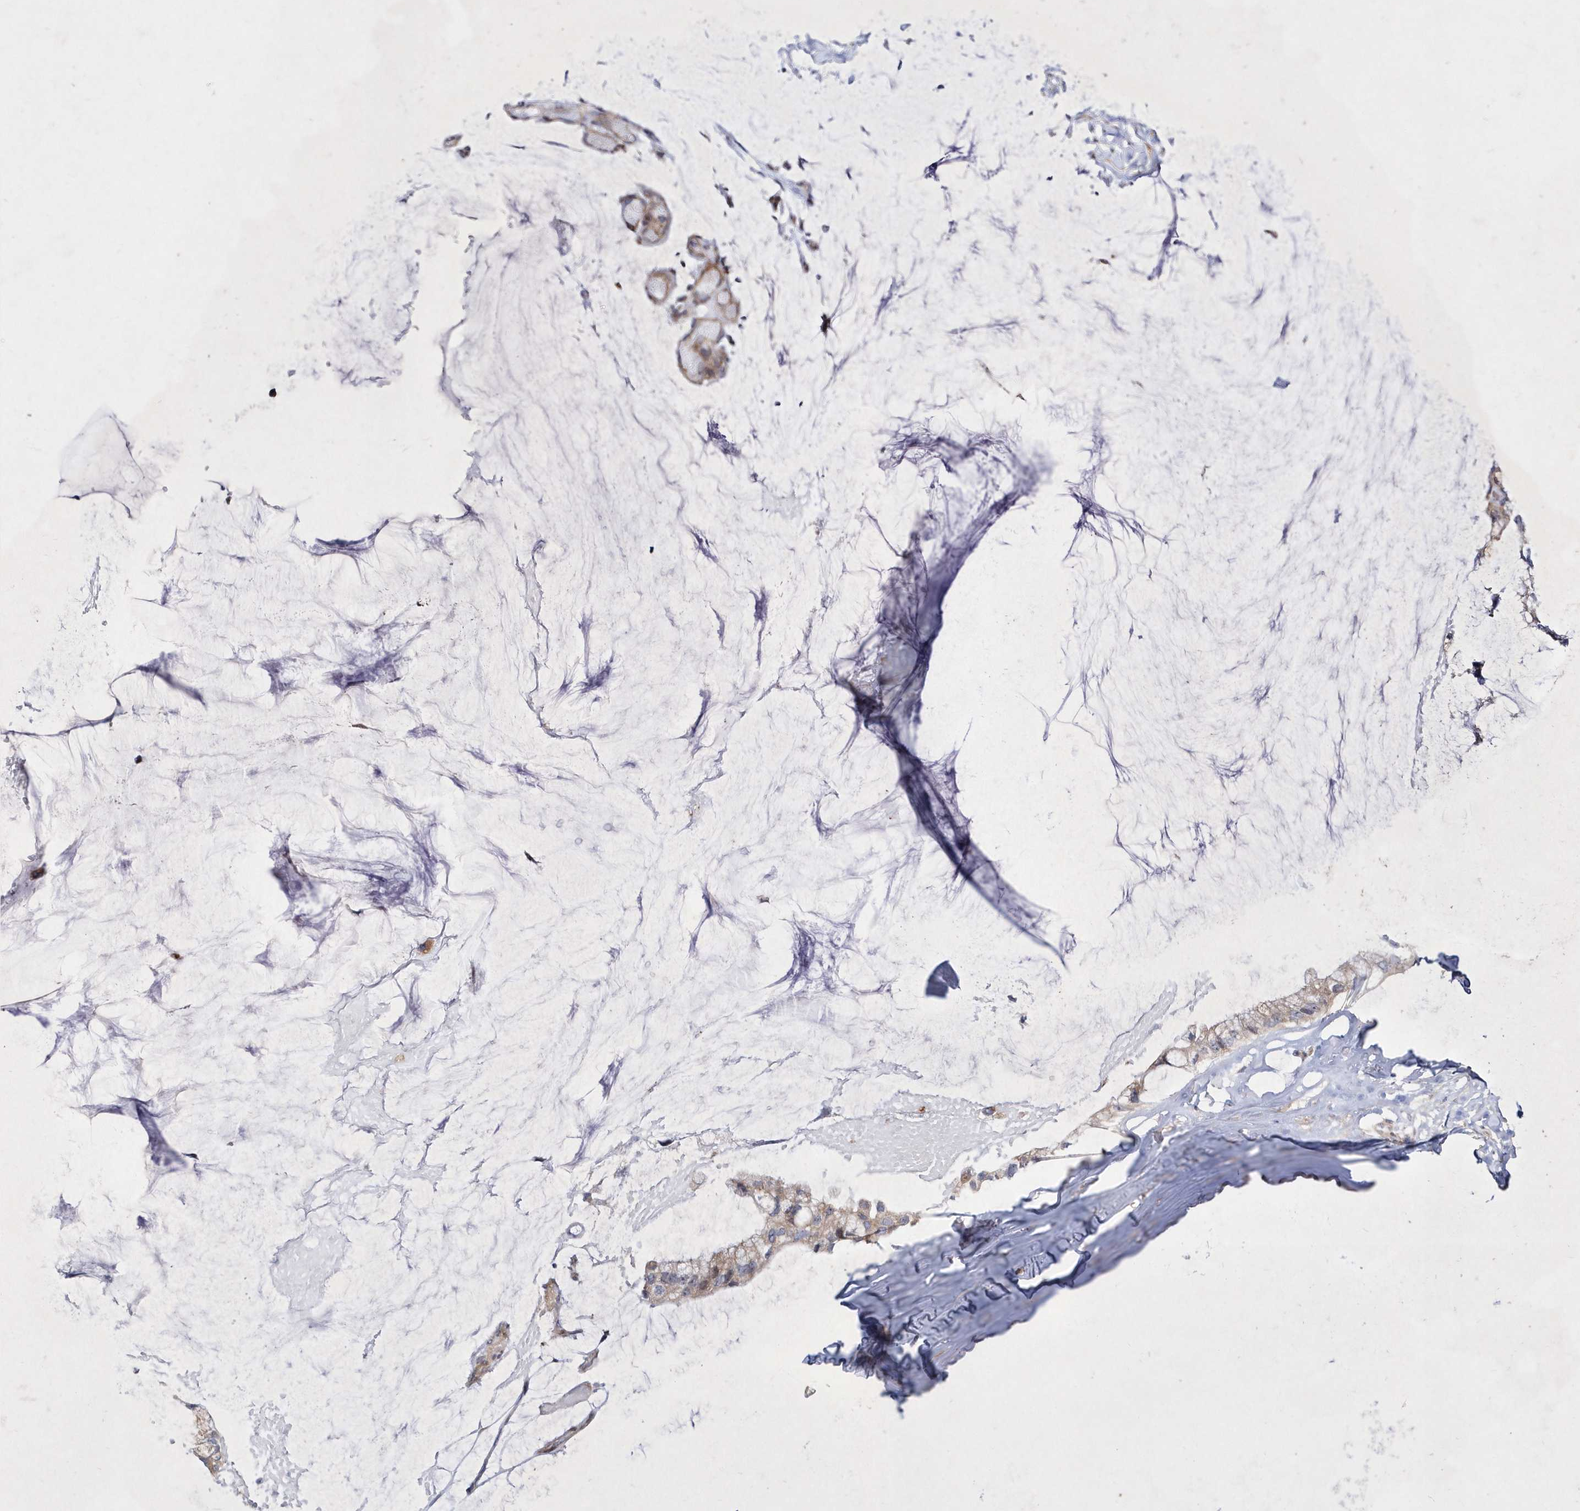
{"staining": {"intensity": "moderate", "quantity": ">75%", "location": "cytoplasmic/membranous"}, "tissue": "ovarian cancer", "cell_type": "Tumor cells", "image_type": "cancer", "snomed": [{"axis": "morphology", "description": "Cystadenocarcinoma, mucinous, NOS"}, {"axis": "topography", "description": "Ovary"}], "caption": "Immunohistochemistry (DAB) staining of human mucinous cystadenocarcinoma (ovarian) displays moderate cytoplasmic/membranous protein staining in approximately >75% of tumor cells. Immunohistochemistry (ihc) stains the protein in brown and the nuclei are stained blue.", "gene": "LONRF2", "patient": {"sex": "female", "age": 39}}